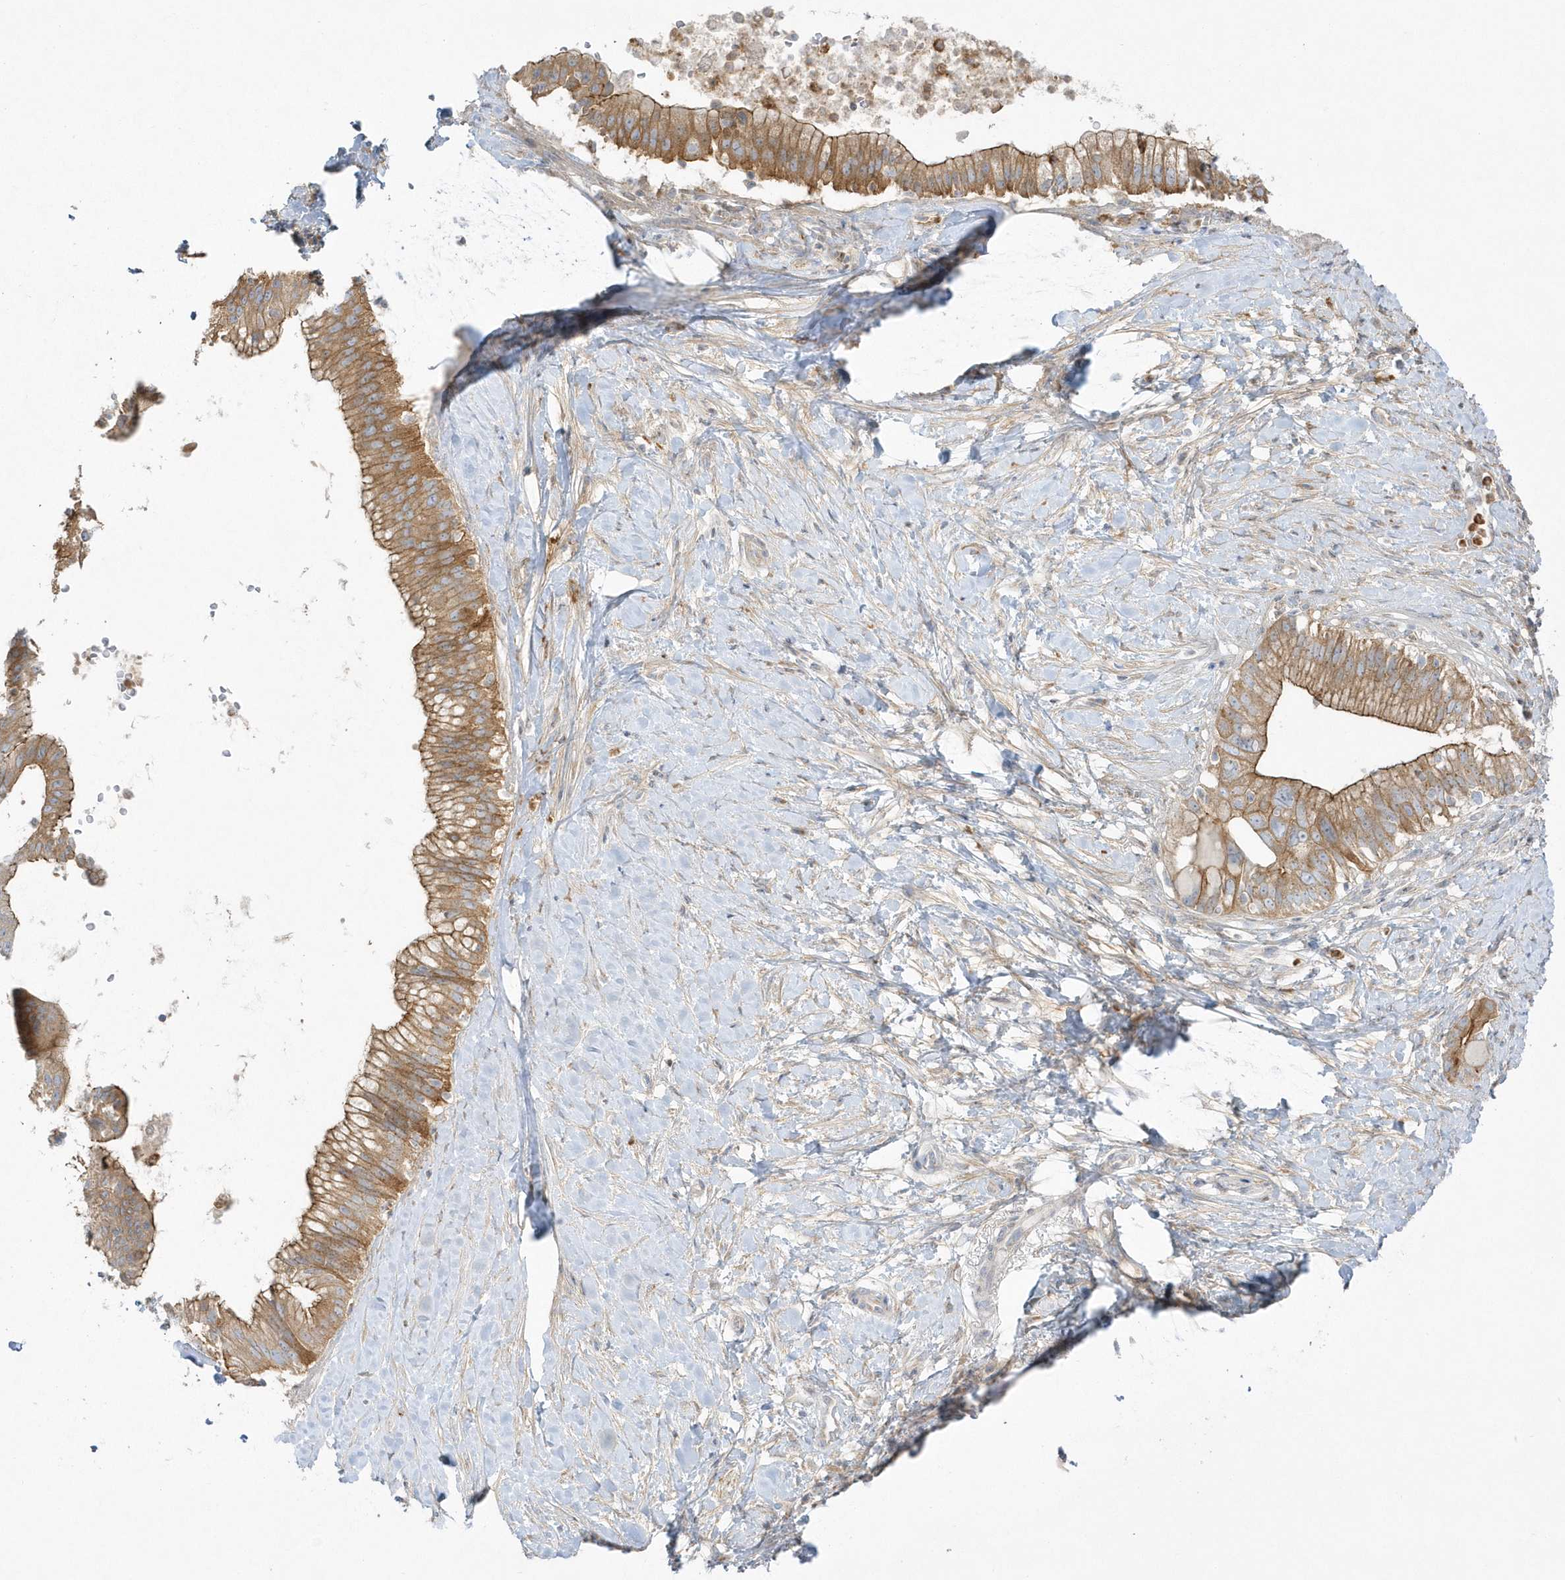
{"staining": {"intensity": "moderate", "quantity": ">75%", "location": "cytoplasmic/membranous"}, "tissue": "pancreatic cancer", "cell_type": "Tumor cells", "image_type": "cancer", "snomed": [{"axis": "morphology", "description": "Adenocarcinoma, NOS"}, {"axis": "topography", "description": "Pancreas"}], "caption": "A brown stain shows moderate cytoplasmic/membranous positivity of a protein in pancreatic adenocarcinoma tumor cells. The protein of interest is shown in brown color, while the nuclei are stained blue.", "gene": "DNAJC18", "patient": {"sex": "male", "age": 68}}